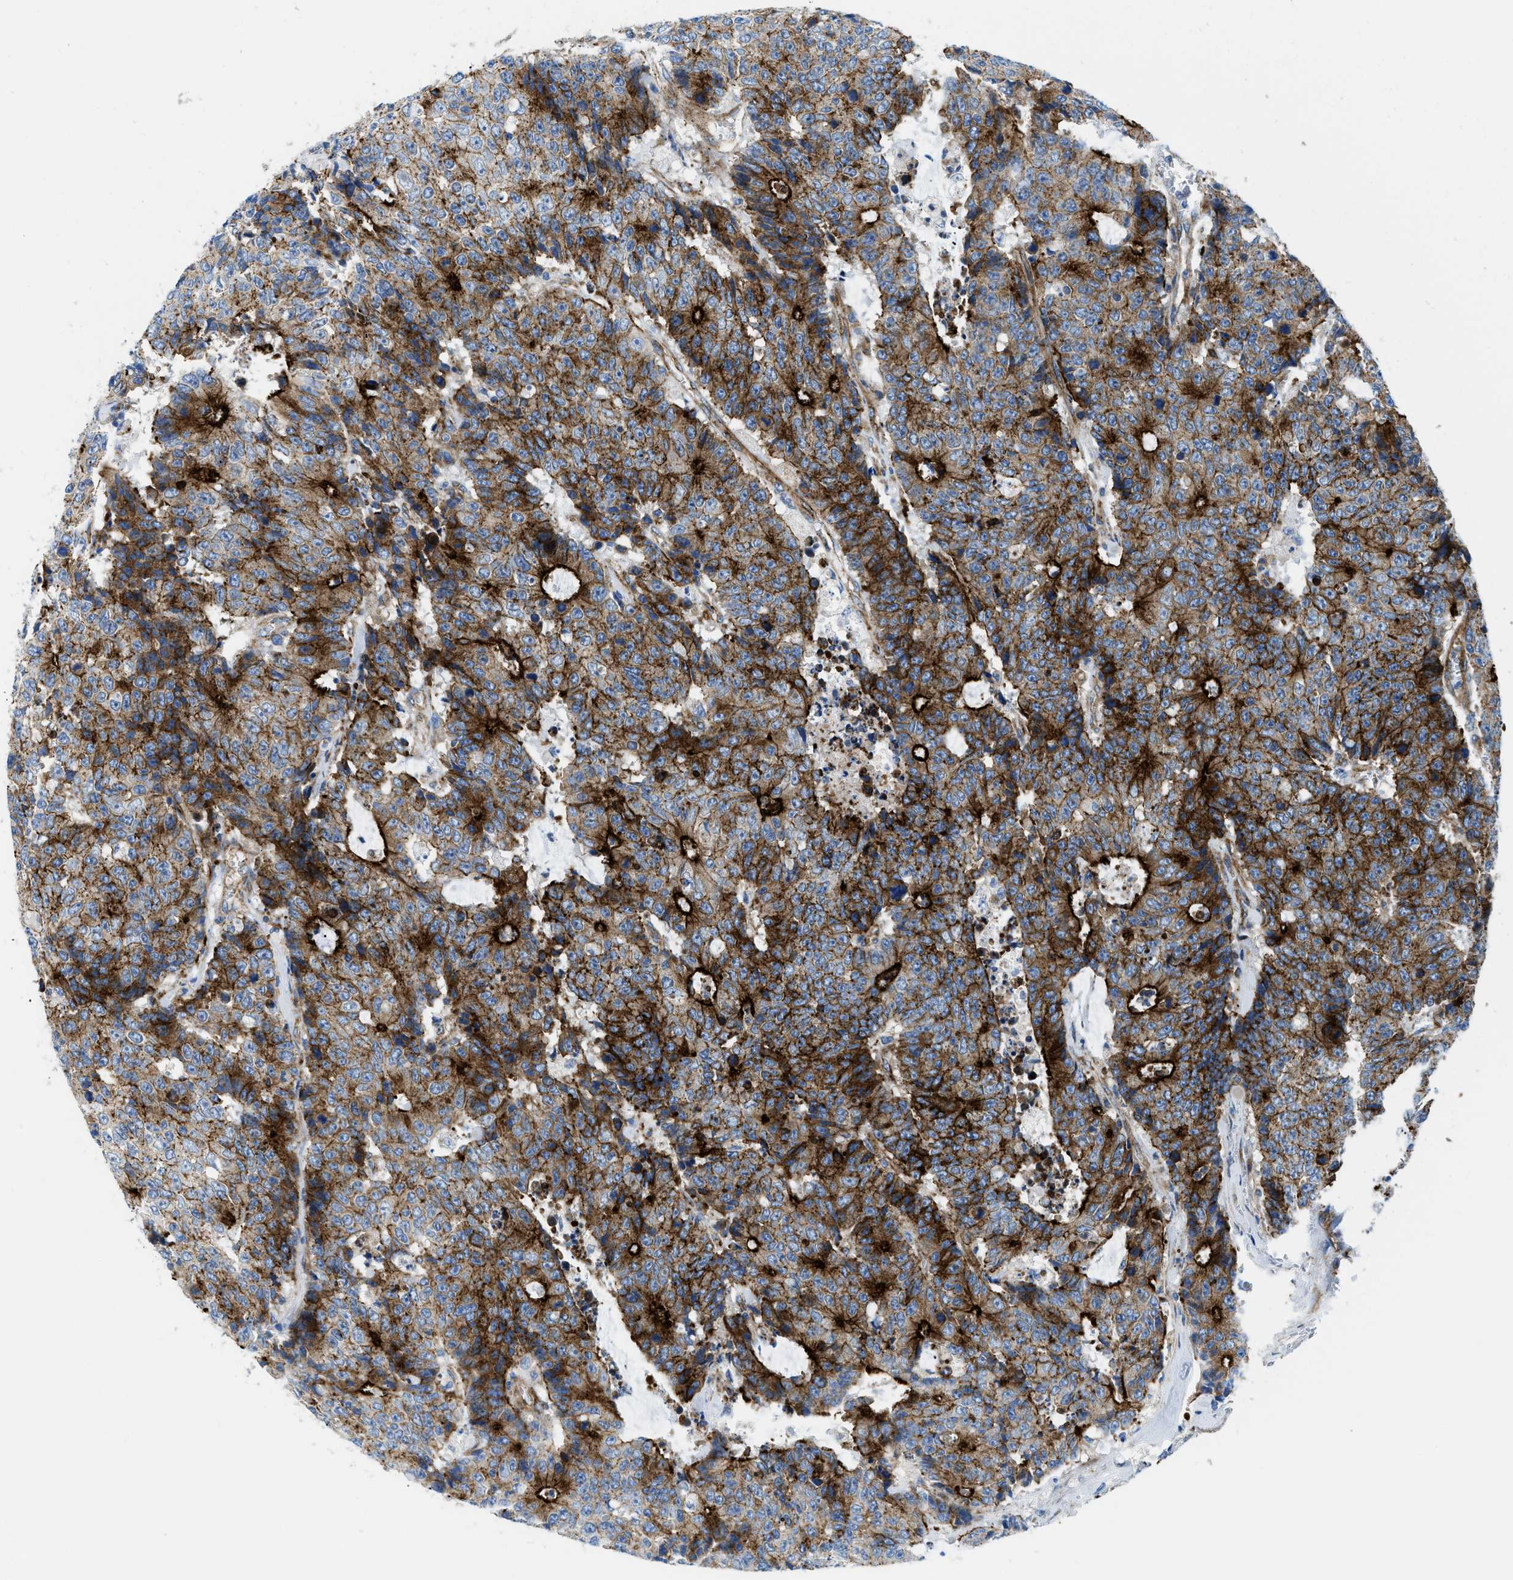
{"staining": {"intensity": "strong", "quantity": ">75%", "location": "cytoplasmic/membranous"}, "tissue": "colorectal cancer", "cell_type": "Tumor cells", "image_type": "cancer", "snomed": [{"axis": "morphology", "description": "Adenocarcinoma, NOS"}, {"axis": "topography", "description": "Colon"}], "caption": "High-magnification brightfield microscopy of colorectal cancer (adenocarcinoma) stained with DAB (brown) and counterstained with hematoxylin (blue). tumor cells exhibit strong cytoplasmic/membranous expression is identified in approximately>75% of cells.", "gene": "CUTA", "patient": {"sex": "female", "age": 86}}